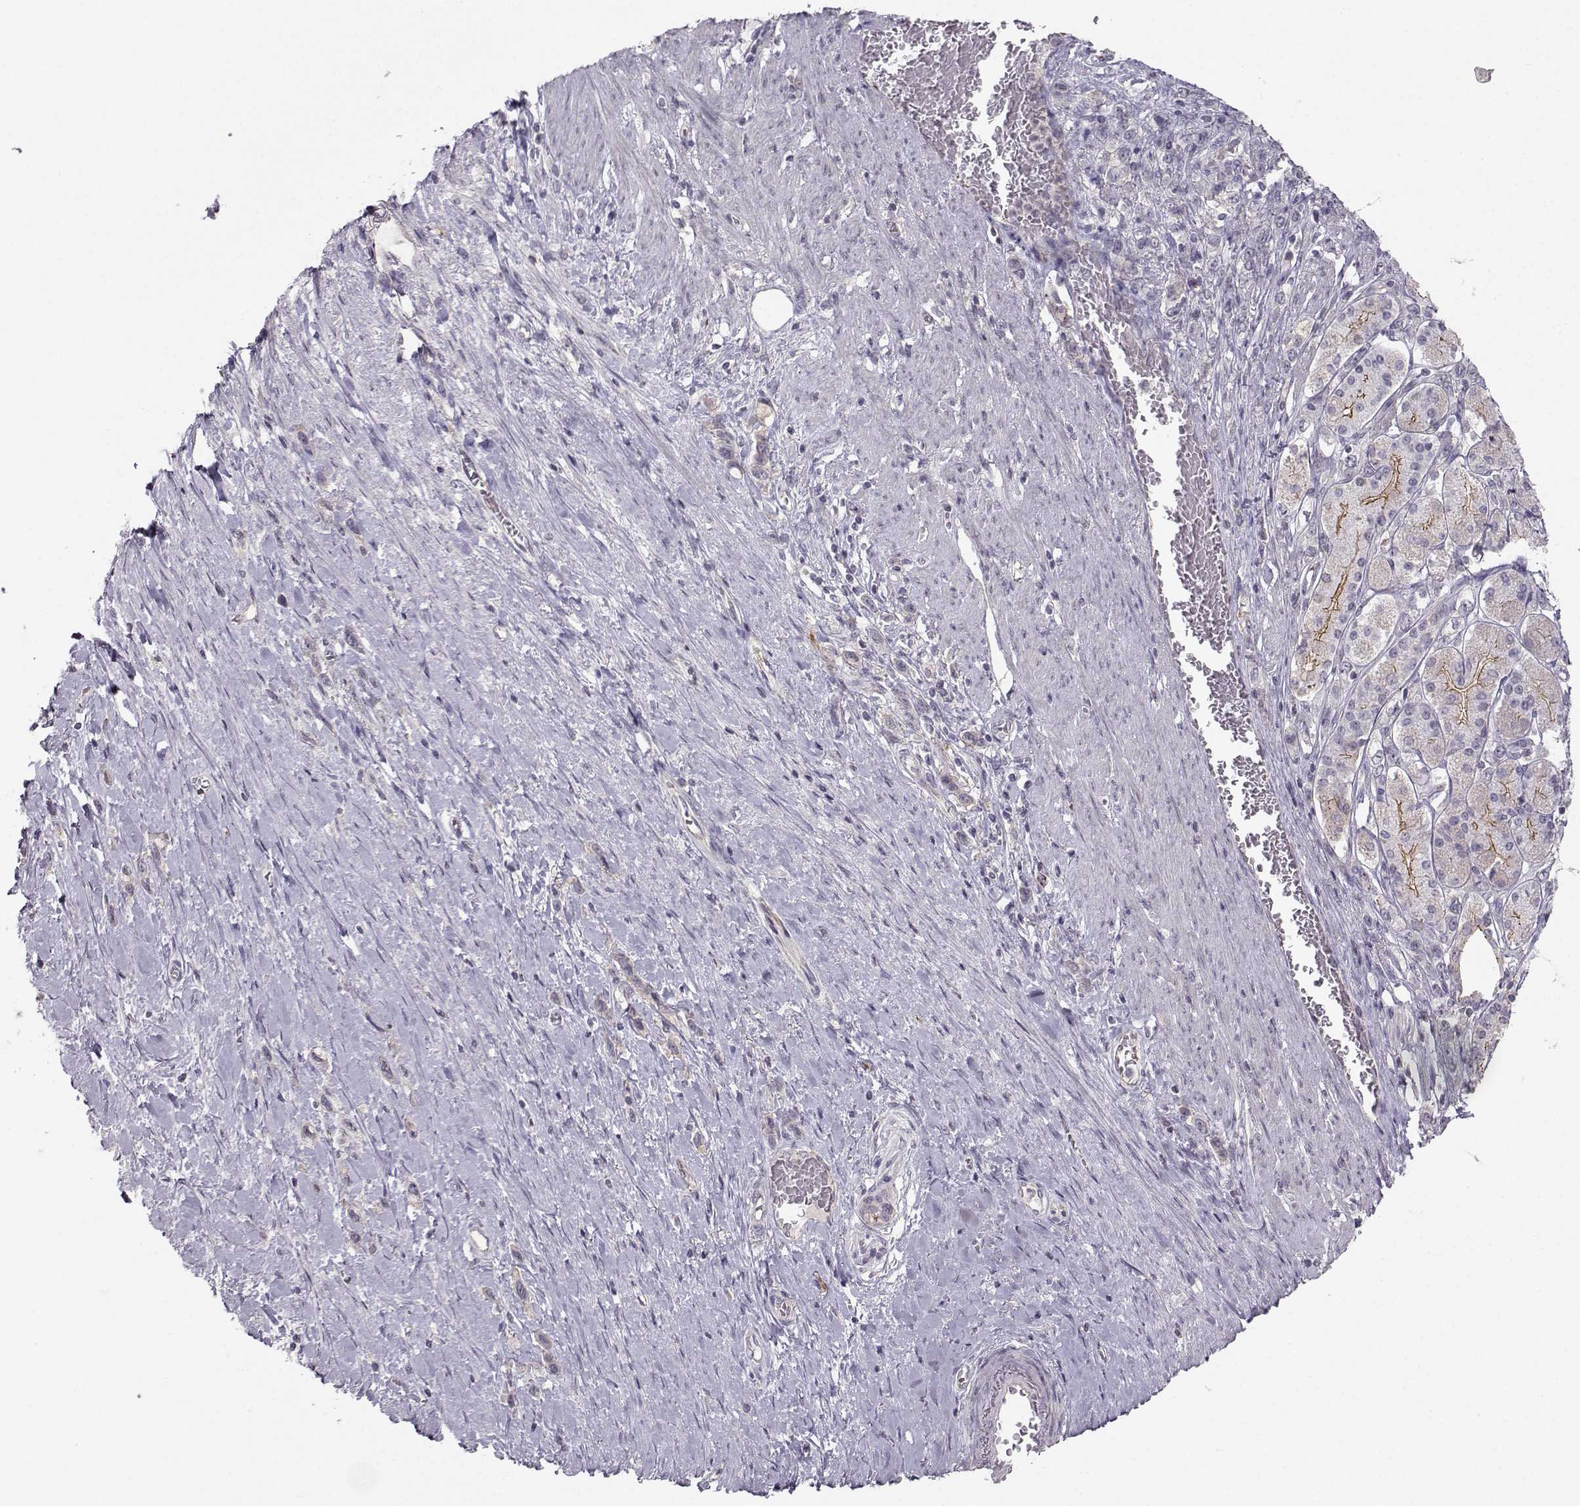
{"staining": {"intensity": "moderate", "quantity": "<25%", "location": "cytoplasmic/membranous"}, "tissue": "stomach cancer", "cell_type": "Tumor cells", "image_type": "cancer", "snomed": [{"axis": "morphology", "description": "Normal tissue, NOS"}, {"axis": "morphology", "description": "Adenocarcinoma, NOS"}, {"axis": "morphology", "description": "Adenocarcinoma, High grade"}, {"axis": "topography", "description": "Stomach, upper"}, {"axis": "topography", "description": "Stomach"}], "caption": "Stomach cancer tissue reveals moderate cytoplasmic/membranous expression in approximately <25% of tumor cells, visualized by immunohistochemistry. (DAB (3,3'-diaminobenzidine) IHC with brightfield microscopy, high magnification).", "gene": "MAST1", "patient": {"sex": "female", "age": 65}}